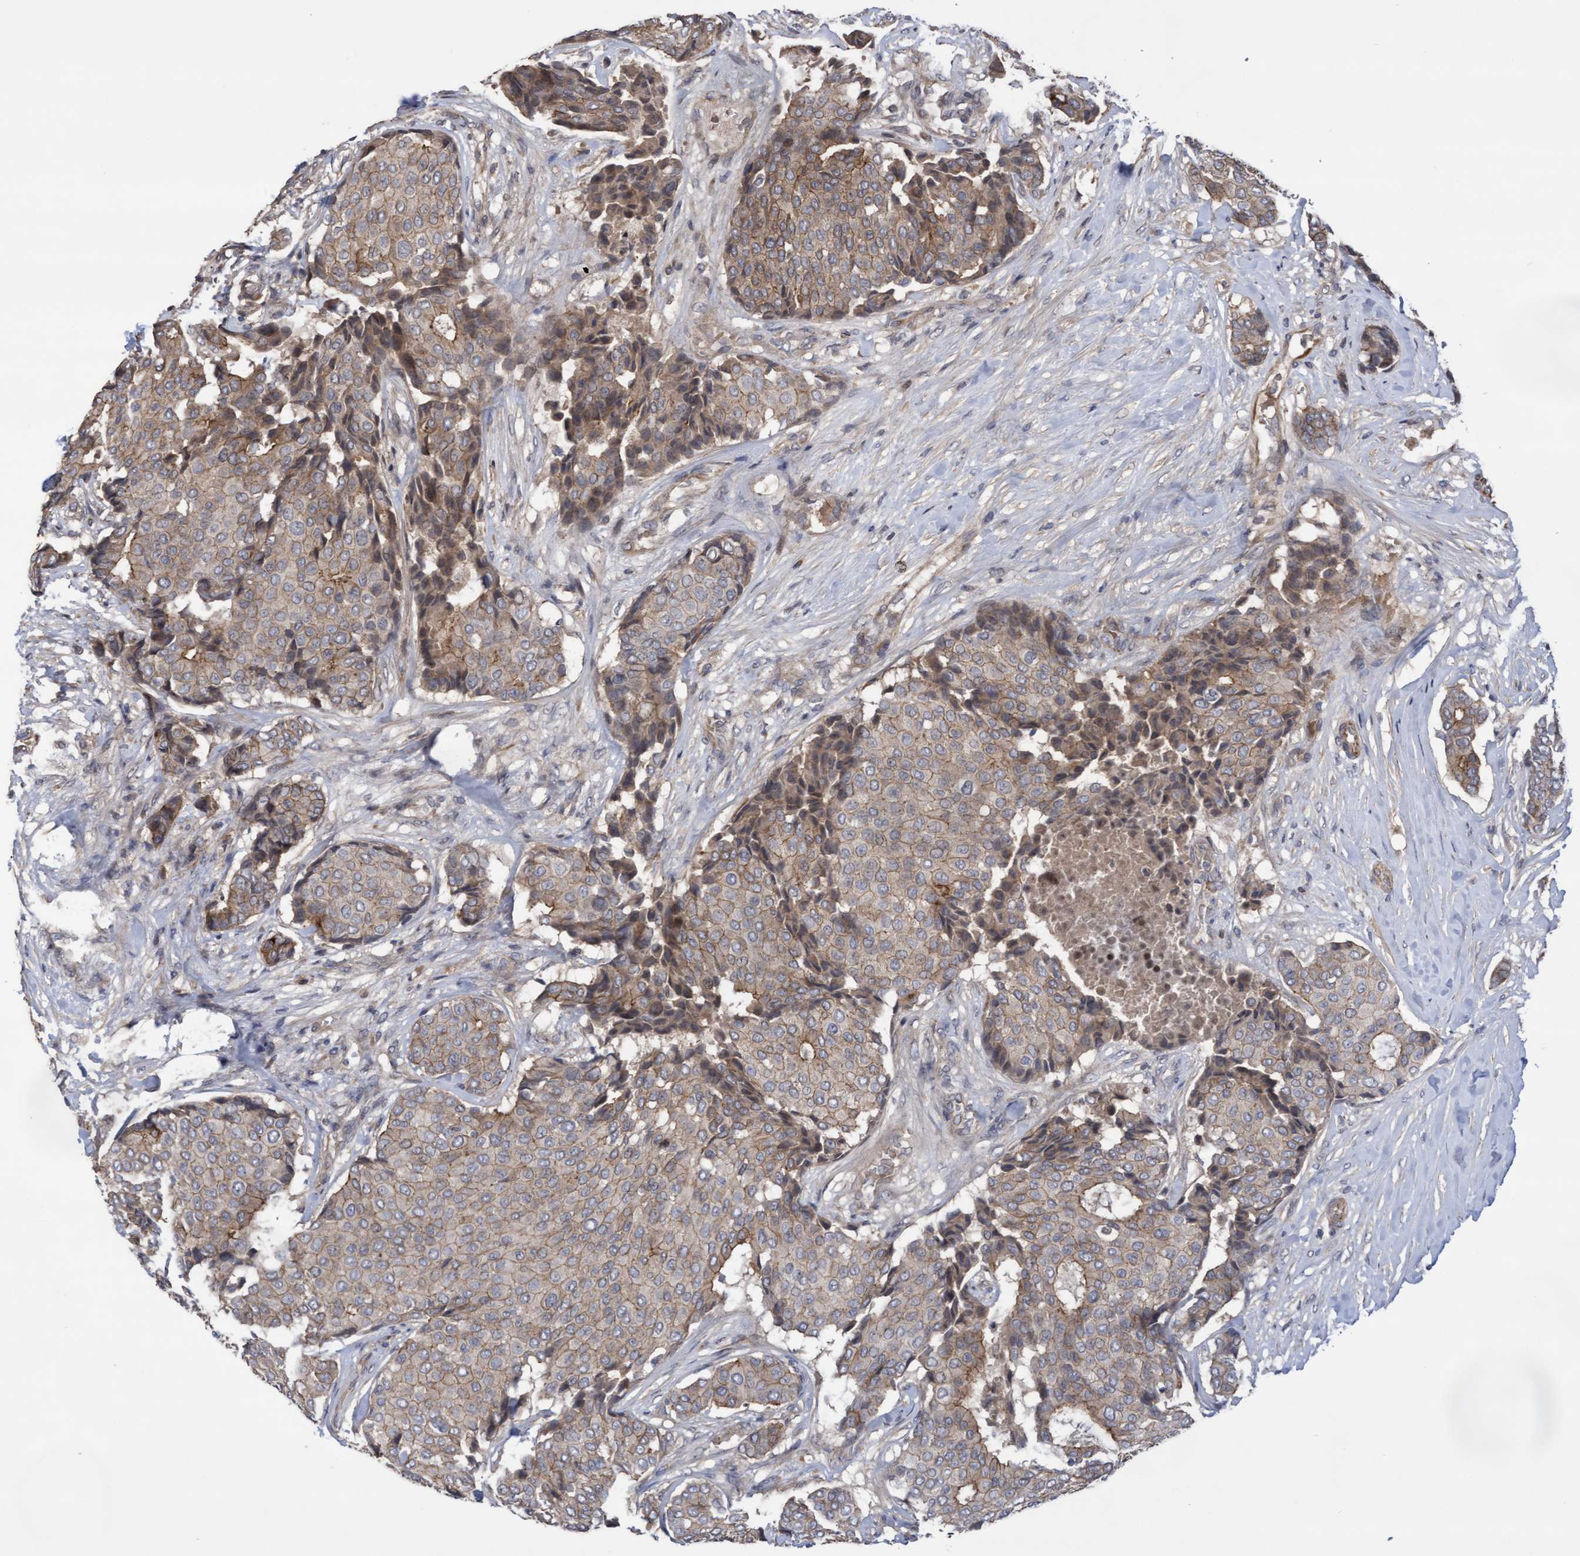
{"staining": {"intensity": "weak", "quantity": ">75%", "location": "cytoplasmic/membranous"}, "tissue": "breast cancer", "cell_type": "Tumor cells", "image_type": "cancer", "snomed": [{"axis": "morphology", "description": "Duct carcinoma"}, {"axis": "topography", "description": "Breast"}], "caption": "Breast invasive ductal carcinoma was stained to show a protein in brown. There is low levels of weak cytoplasmic/membranous positivity in about >75% of tumor cells. (Brightfield microscopy of DAB IHC at high magnification).", "gene": "COBL", "patient": {"sex": "female", "age": 75}}